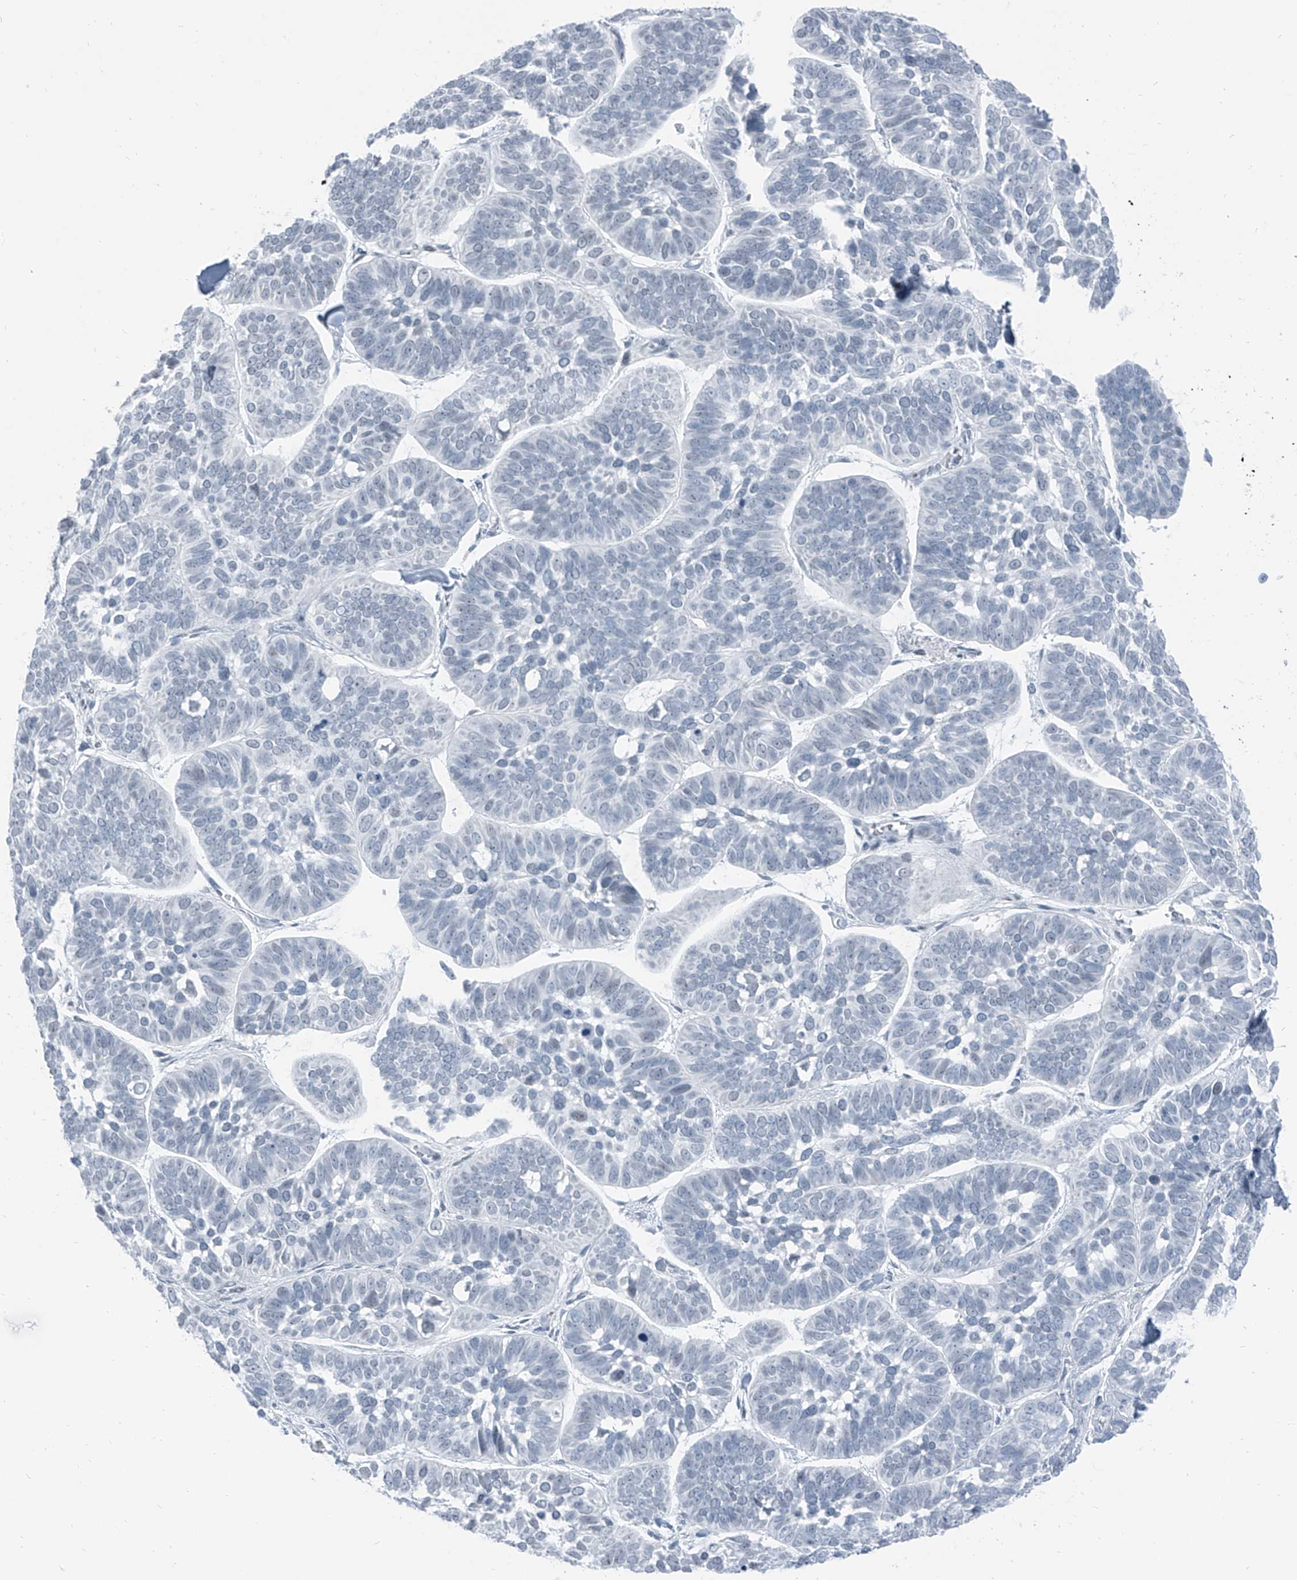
{"staining": {"intensity": "negative", "quantity": "none", "location": "none"}, "tissue": "skin cancer", "cell_type": "Tumor cells", "image_type": "cancer", "snomed": [{"axis": "morphology", "description": "Basal cell carcinoma"}, {"axis": "topography", "description": "Skin"}], "caption": "Immunohistochemistry image of neoplastic tissue: human skin basal cell carcinoma stained with DAB demonstrates no significant protein positivity in tumor cells.", "gene": "RGN", "patient": {"sex": "male", "age": 62}}